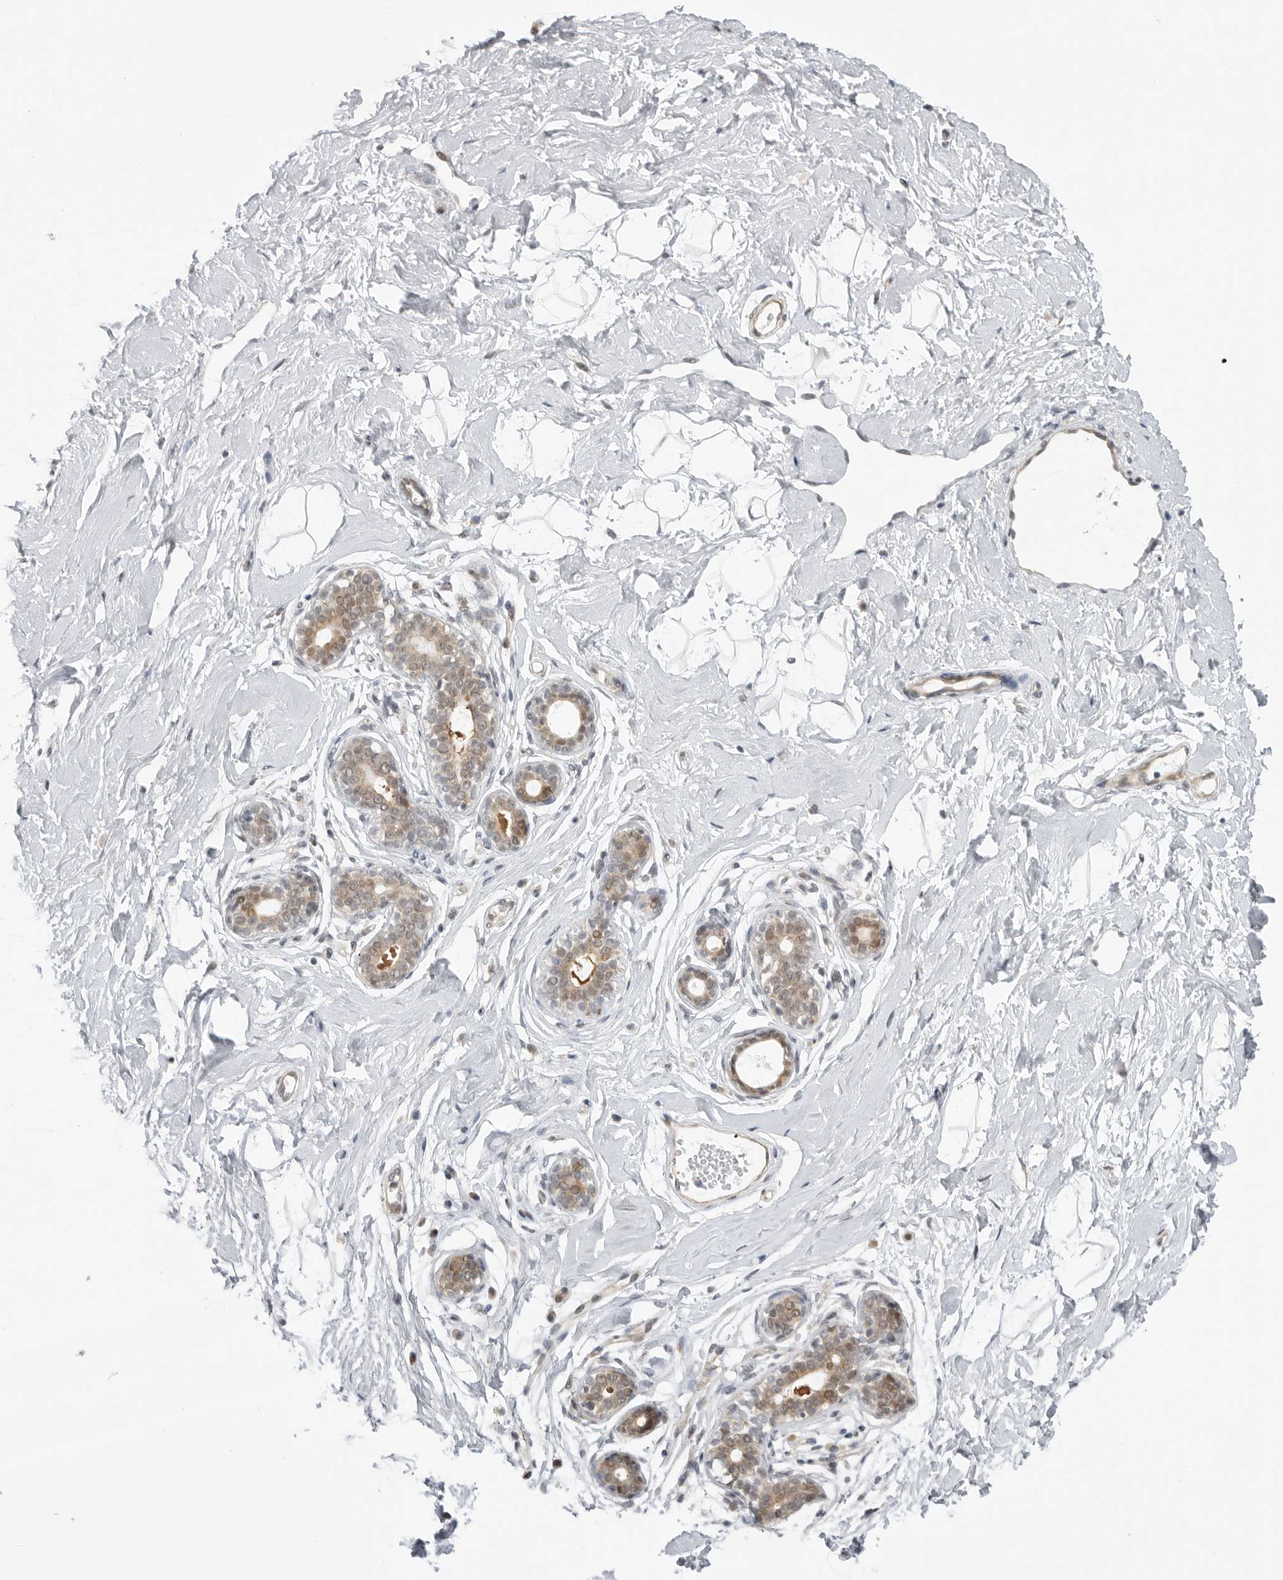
{"staining": {"intensity": "negative", "quantity": "none", "location": "none"}, "tissue": "breast", "cell_type": "Adipocytes", "image_type": "normal", "snomed": [{"axis": "morphology", "description": "Normal tissue, NOS"}, {"axis": "morphology", "description": "Adenoma, NOS"}, {"axis": "topography", "description": "Breast"}], "caption": "Histopathology image shows no significant protein staining in adipocytes of normal breast. (DAB immunohistochemistry (IHC), high magnification).", "gene": "GGT6", "patient": {"sex": "female", "age": 23}}